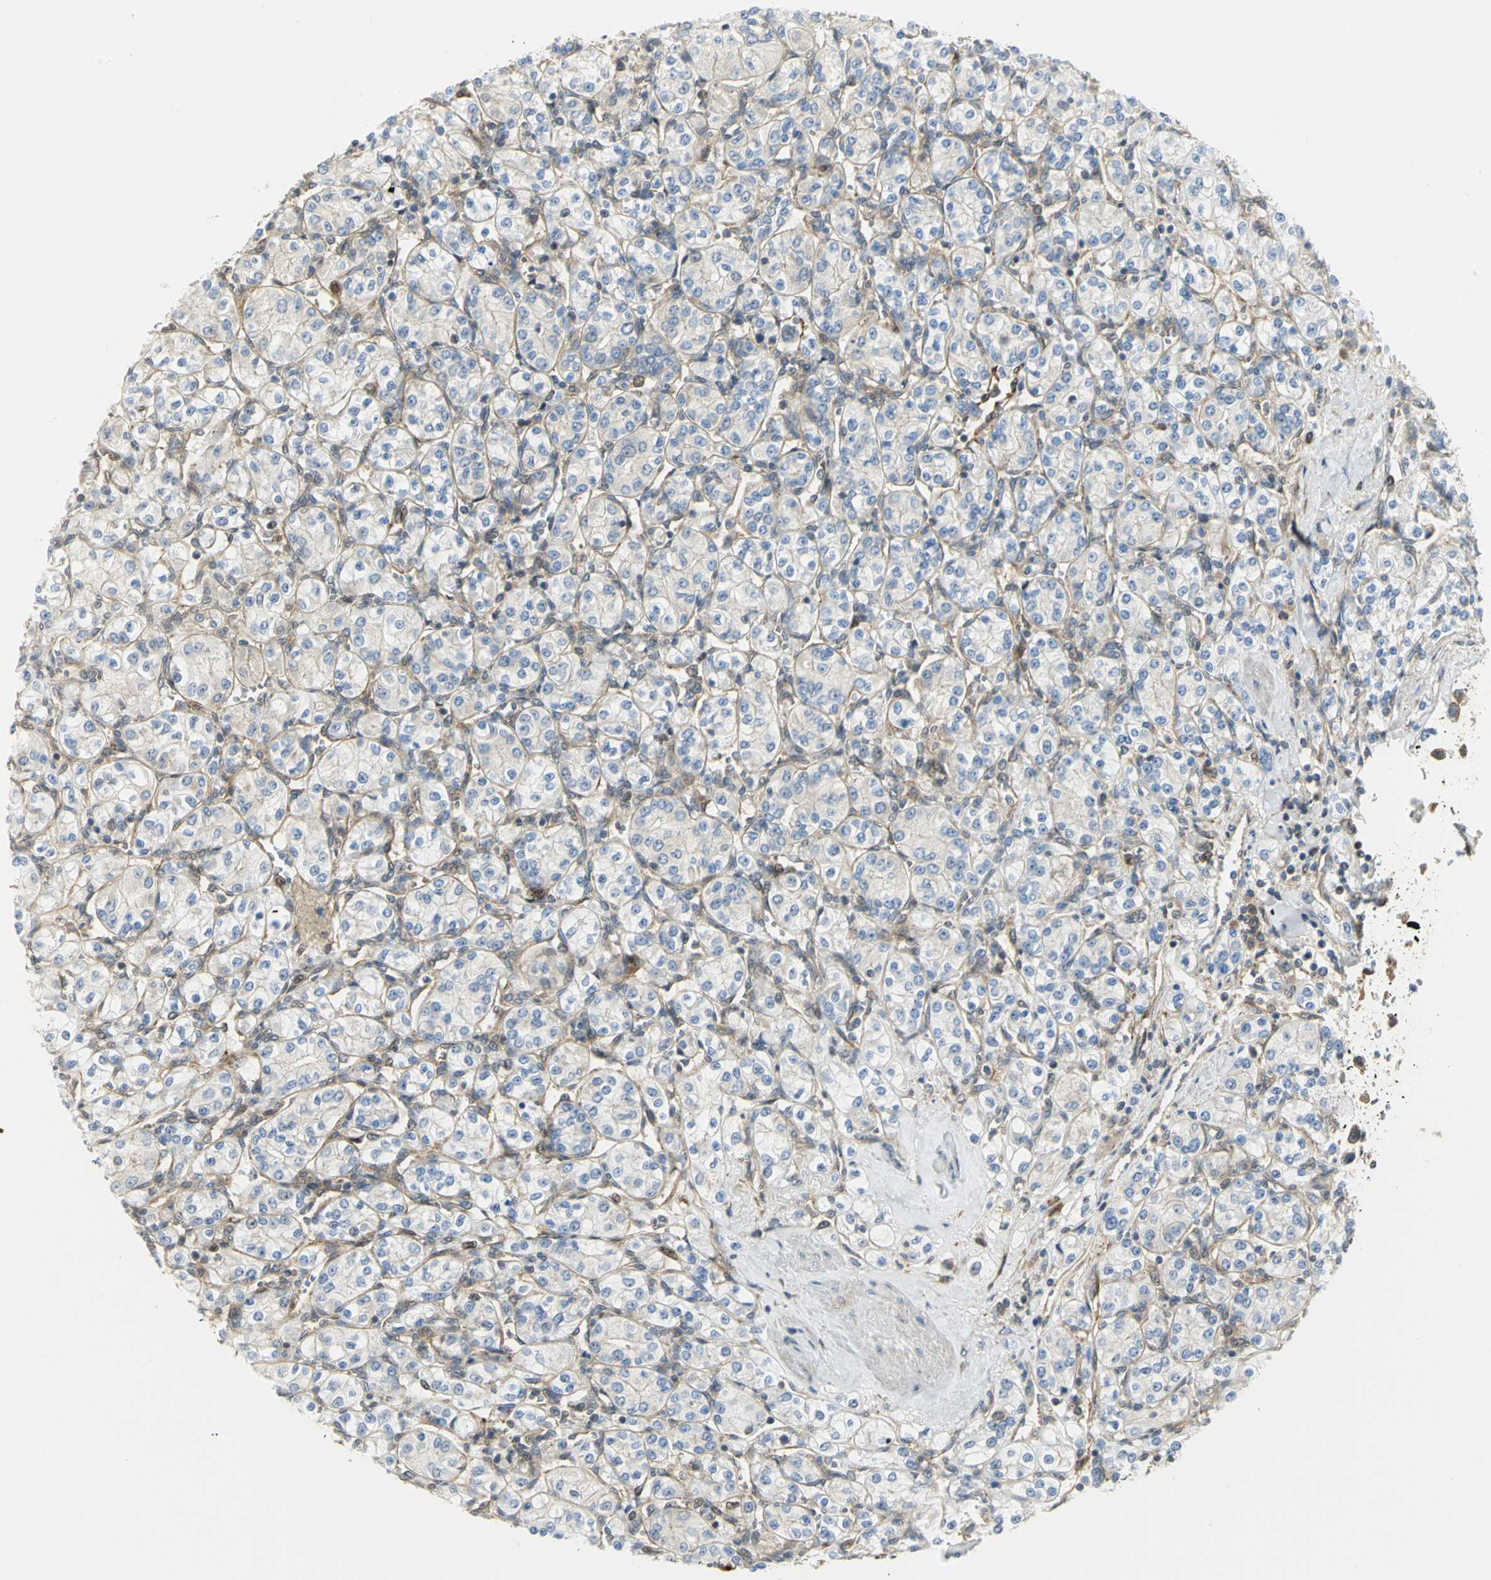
{"staining": {"intensity": "weak", "quantity": "<25%", "location": "cytoplasmic/membranous"}, "tissue": "renal cancer", "cell_type": "Tumor cells", "image_type": "cancer", "snomed": [{"axis": "morphology", "description": "Adenocarcinoma, NOS"}, {"axis": "topography", "description": "Kidney"}], "caption": "DAB (3,3'-diaminobenzidine) immunohistochemical staining of renal adenocarcinoma reveals no significant expression in tumor cells.", "gene": "EEA1", "patient": {"sex": "male", "age": 77}}